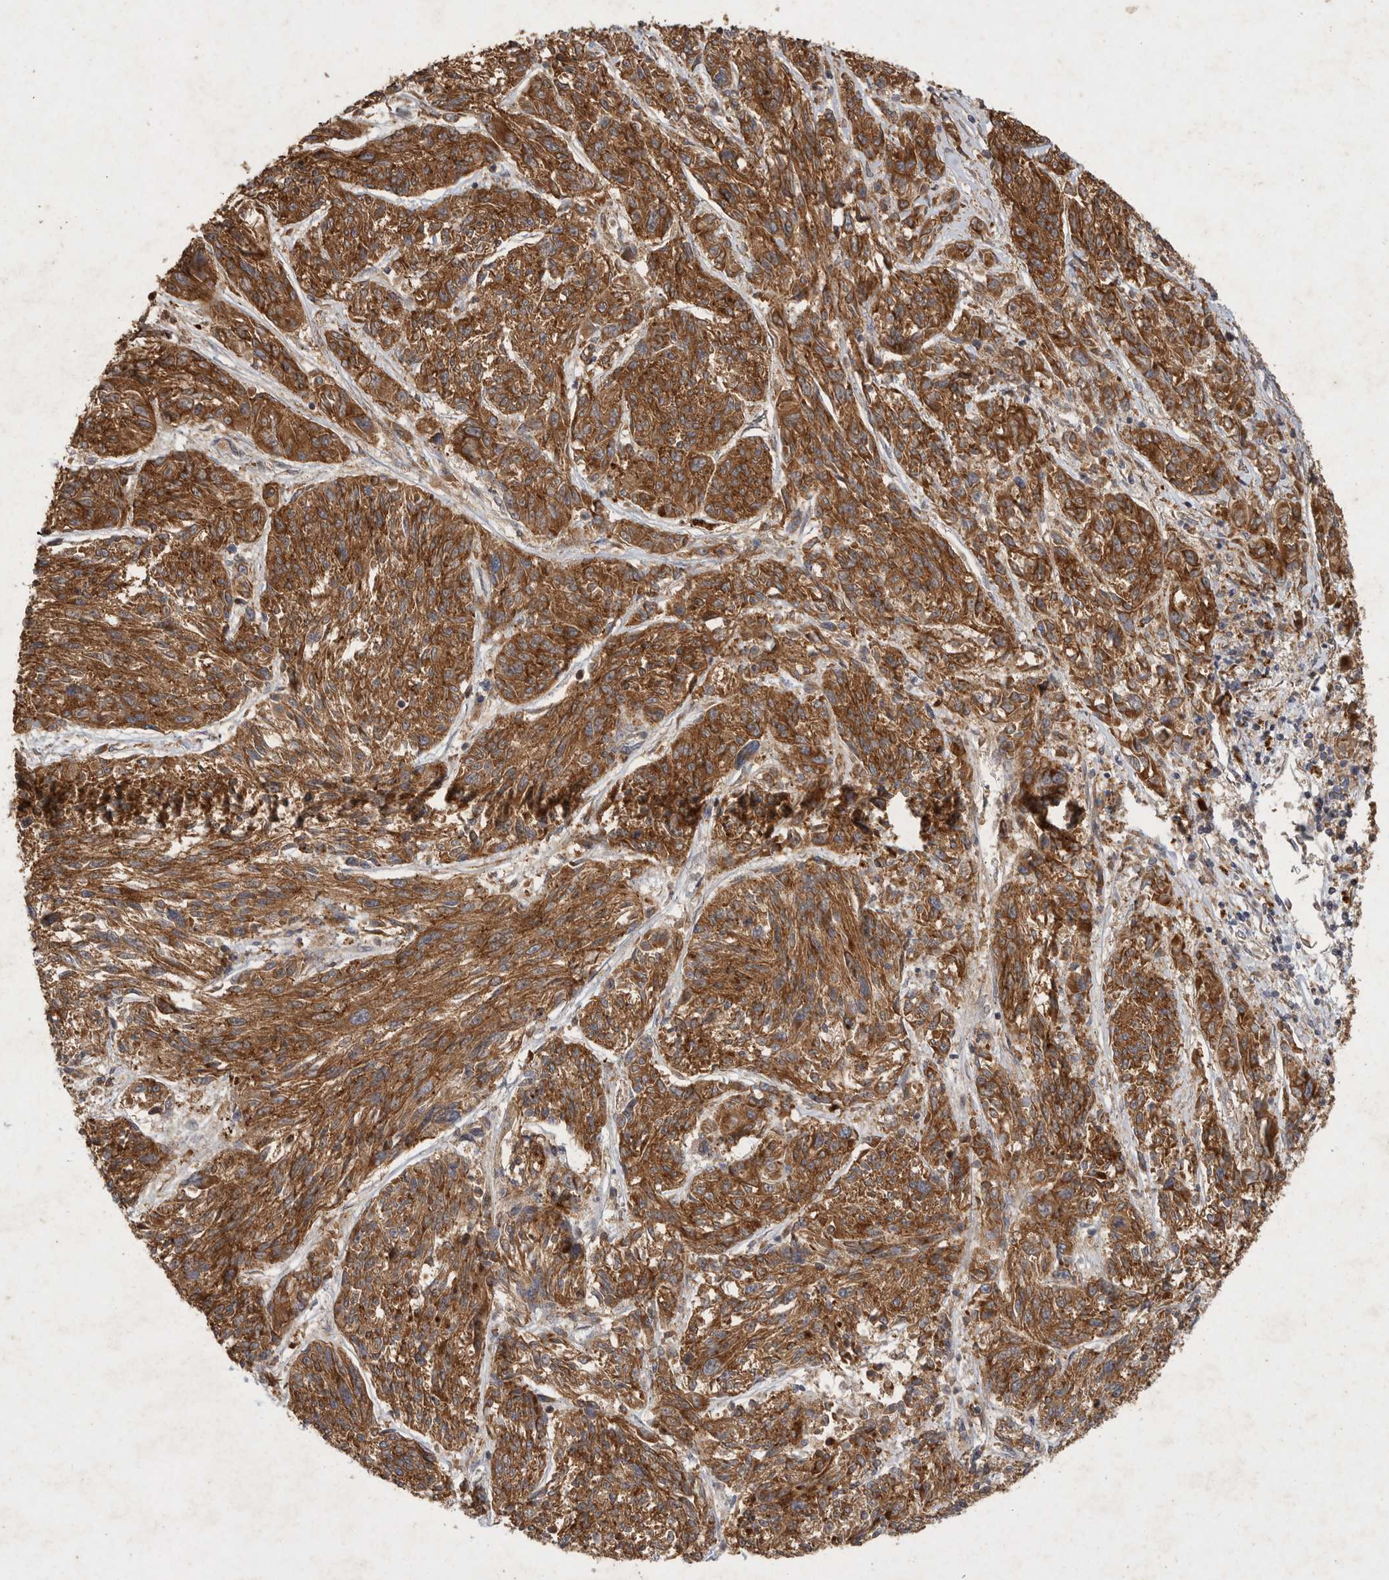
{"staining": {"intensity": "strong", "quantity": ">75%", "location": "cytoplasmic/membranous"}, "tissue": "melanoma", "cell_type": "Tumor cells", "image_type": "cancer", "snomed": [{"axis": "morphology", "description": "Malignant melanoma, NOS"}, {"axis": "topography", "description": "Skin"}], "caption": "A brown stain labels strong cytoplasmic/membranous staining of a protein in malignant melanoma tumor cells.", "gene": "MRPL41", "patient": {"sex": "male", "age": 53}}